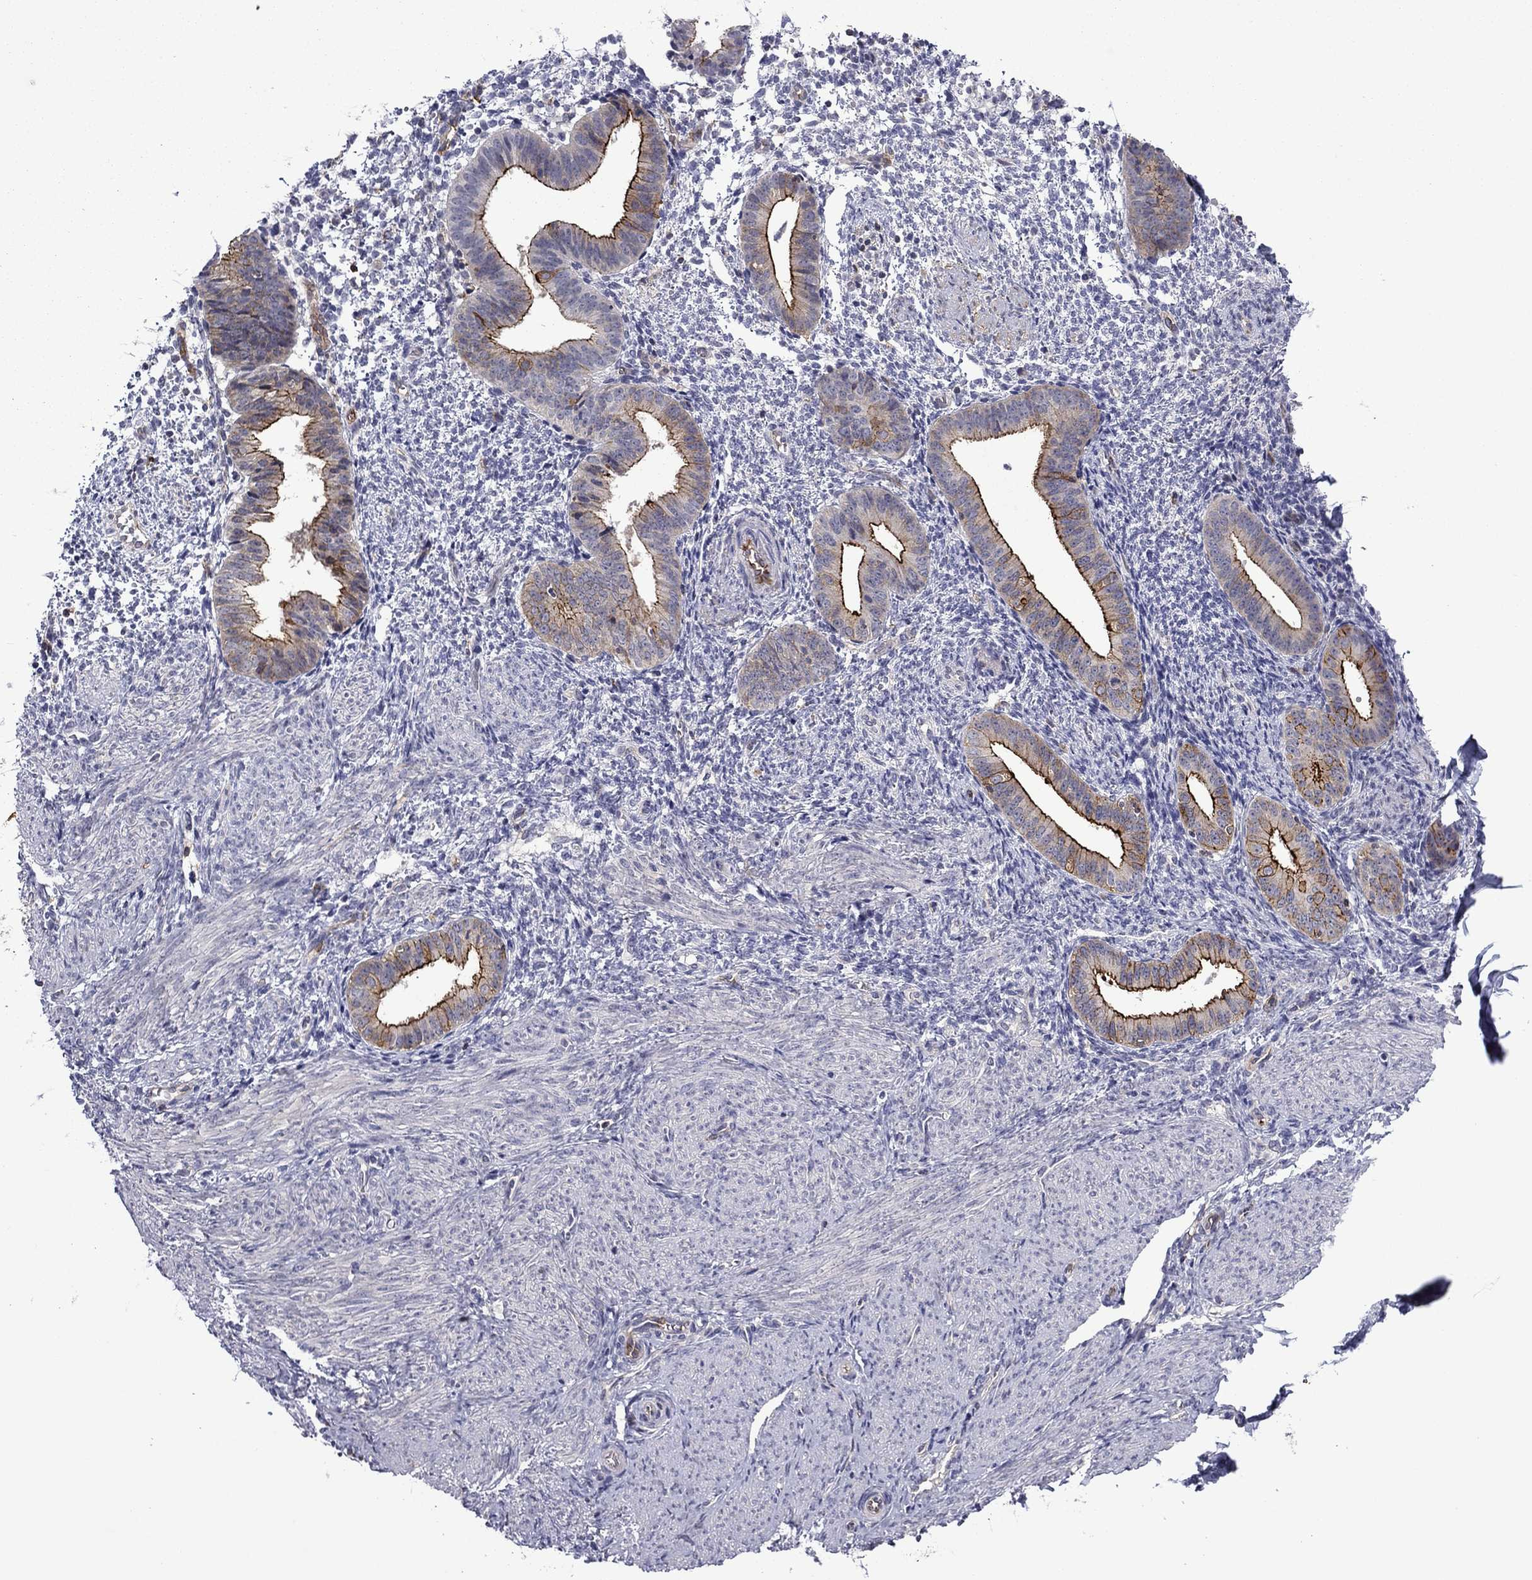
{"staining": {"intensity": "moderate", "quantity": "<25%", "location": "cytoplasmic/membranous"}, "tissue": "endometrium", "cell_type": "Cells in endometrial stroma", "image_type": "normal", "snomed": [{"axis": "morphology", "description": "Normal tissue, NOS"}, {"axis": "topography", "description": "Endometrium"}], "caption": "High-power microscopy captured an IHC histopathology image of unremarkable endometrium, revealing moderate cytoplasmic/membranous staining in approximately <25% of cells in endometrial stroma.", "gene": "LMO7", "patient": {"sex": "female", "age": 47}}